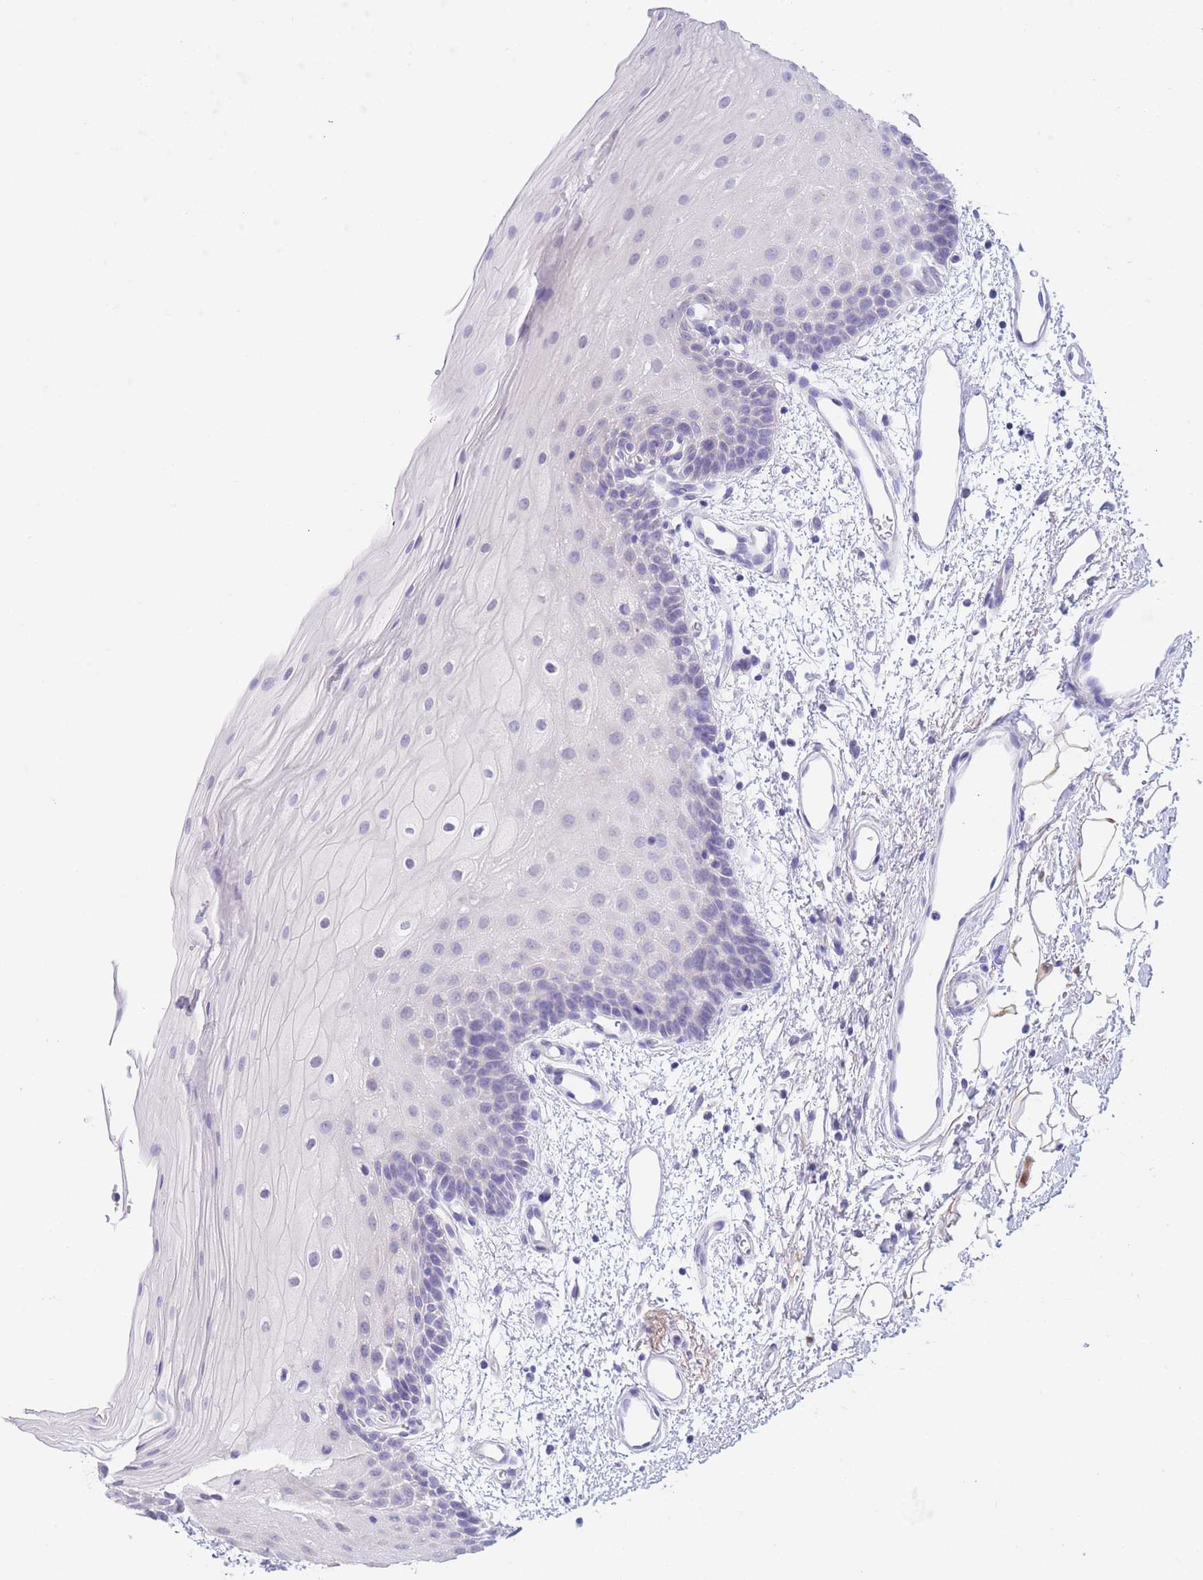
{"staining": {"intensity": "negative", "quantity": "none", "location": "none"}, "tissue": "oral mucosa", "cell_type": "Squamous epithelial cells", "image_type": "normal", "snomed": [{"axis": "morphology", "description": "Normal tissue, NOS"}, {"axis": "topography", "description": "Oral tissue"}], "caption": "This micrograph is of benign oral mucosa stained with immunohistochemistry (IHC) to label a protein in brown with the nuclei are counter-stained blue. There is no positivity in squamous epithelial cells. The staining is performed using DAB brown chromogen with nuclei counter-stained in using hematoxylin.", "gene": "PCDHB3", "patient": {"sex": "male", "age": 68}}